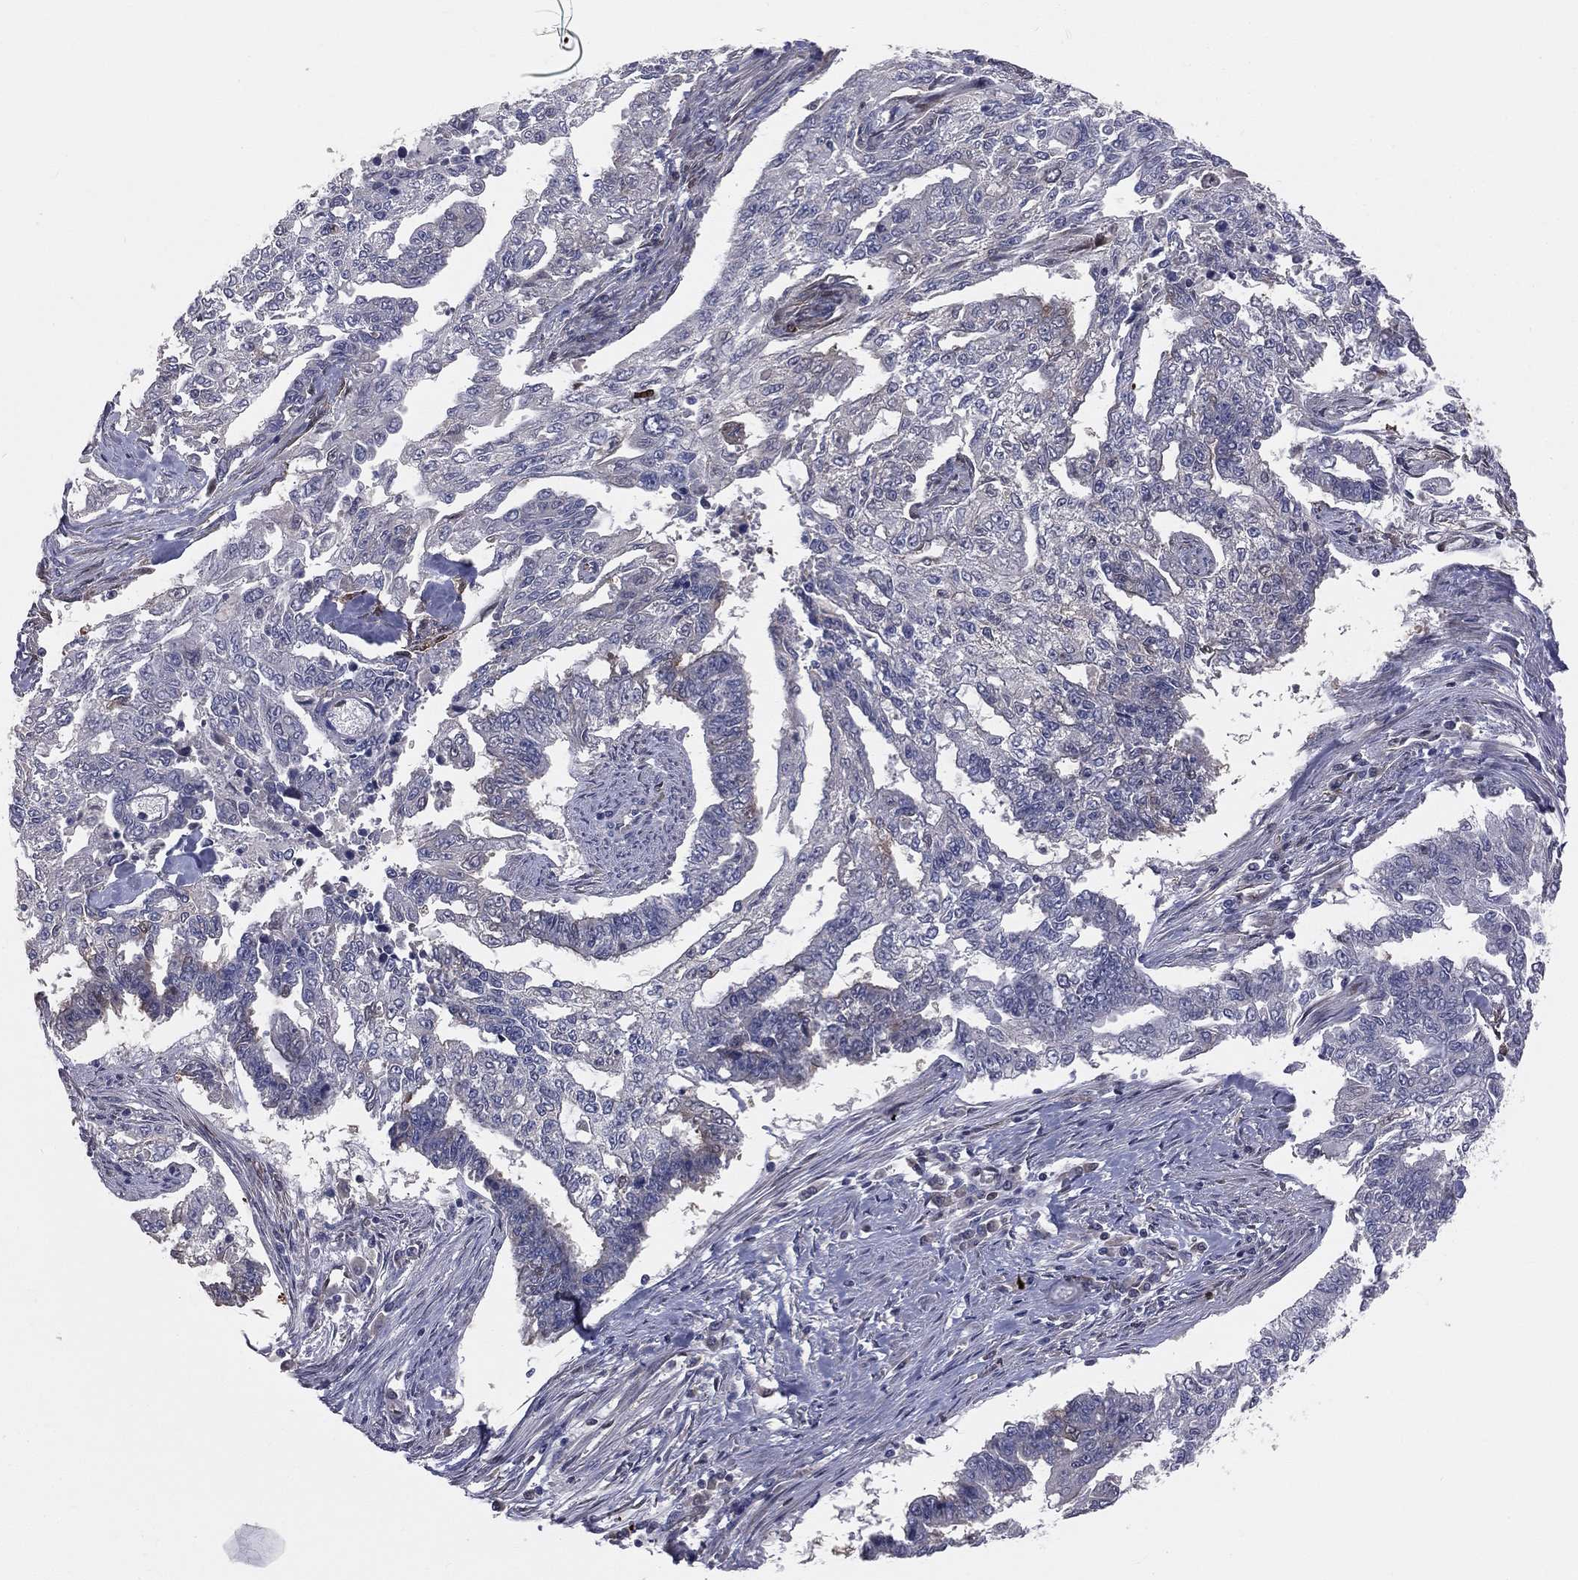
{"staining": {"intensity": "negative", "quantity": "none", "location": "none"}, "tissue": "endometrial cancer", "cell_type": "Tumor cells", "image_type": "cancer", "snomed": [{"axis": "morphology", "description": "Adenocarcinoma, NOS"}, {"axis": "topography", "description": "Uterus"}], "caption": "Endometrial cancer (adenocarcinoma) stained for a protein using immunohistochemistry reveals no expression tumor cells.", "gene": "DMKN", "patient": {"sex": "female", "age": 59}}